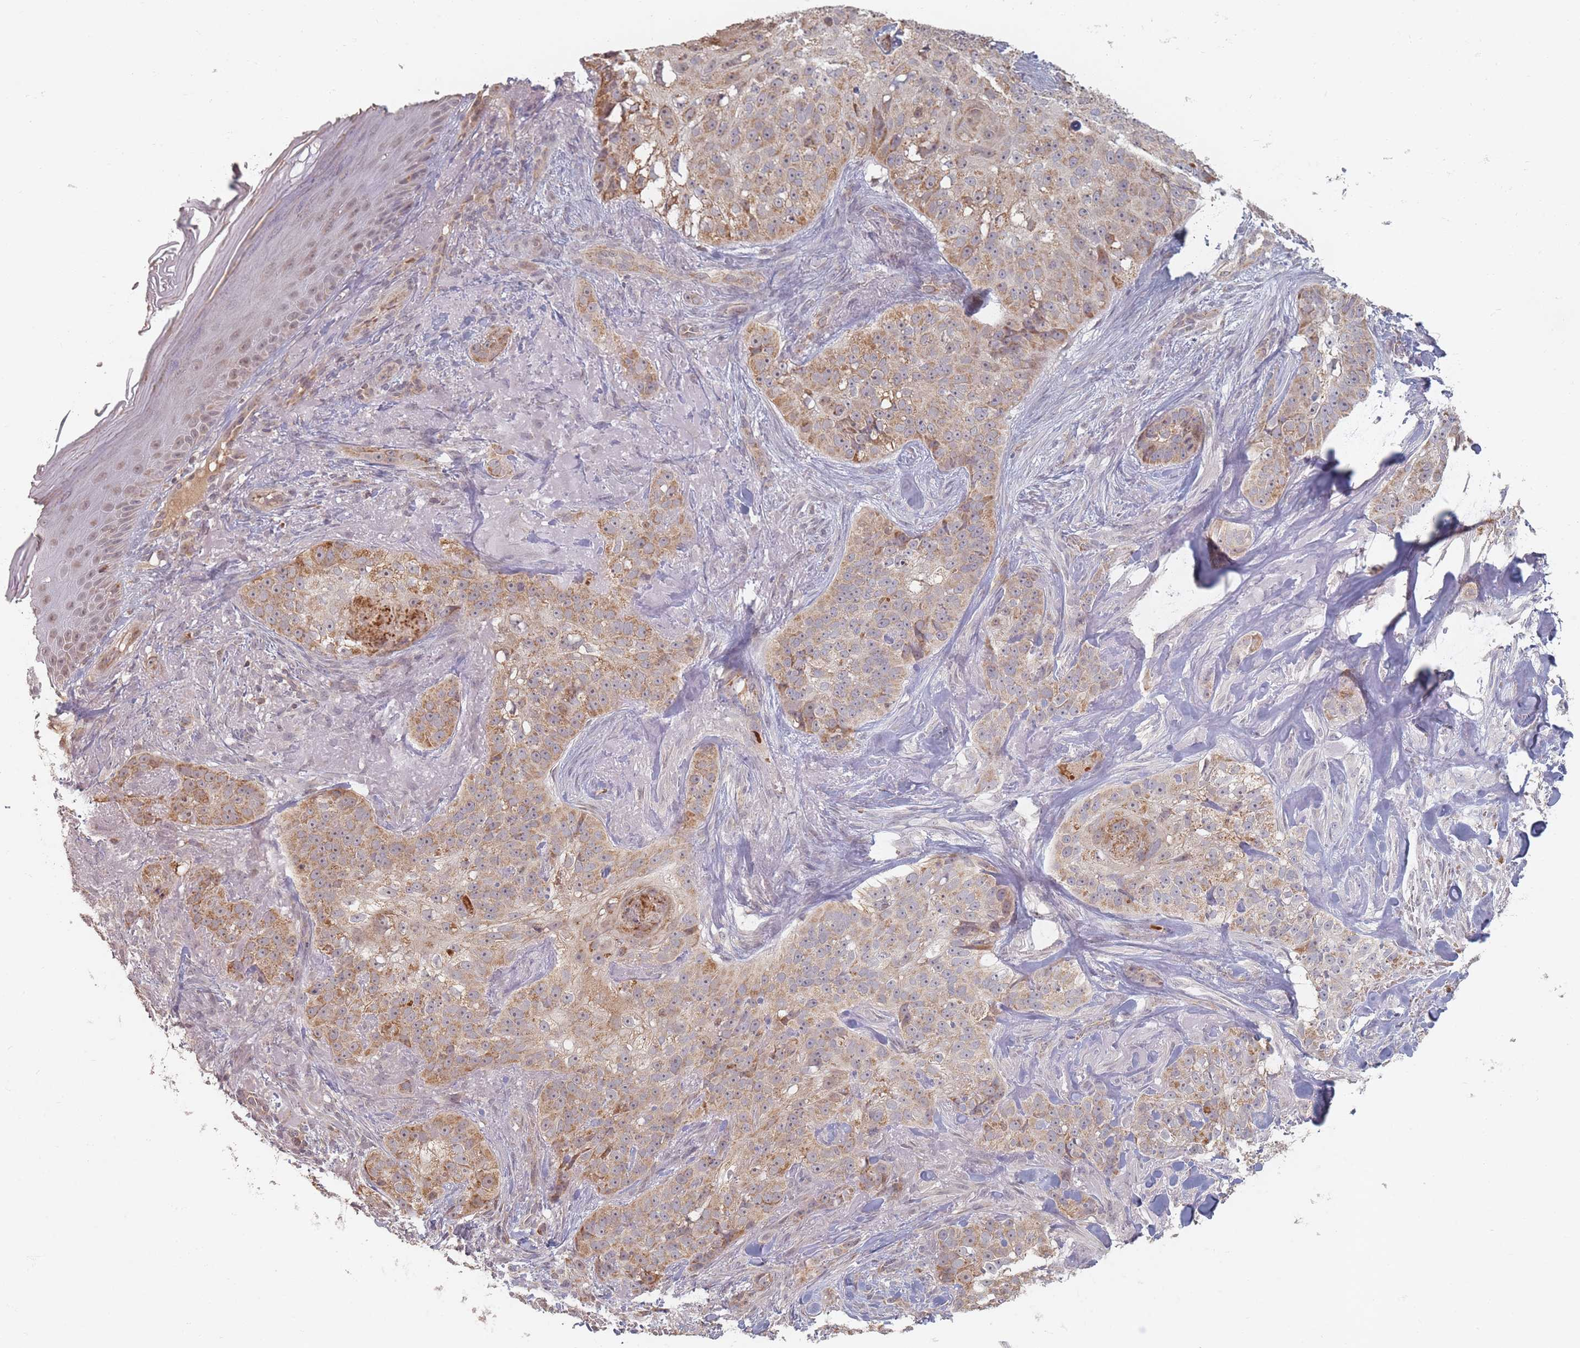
{"staining": {"intensity": "moderate", "quantity": "25%-75%", "location": "cytoplasmic/membranous"}, "tissue": "skin cancer", "cell_type": "Tumor cells", "image_type": "cancer", "snomed": [{"axis": "morphology", "description": "Basal cell carcinoma"}, {"axis": "topography", "description": "Skin"}], "caption": "This image displays immunohistochemistry (IHC) staining of skin basal cell carcinoma, with medium moderate cytoplasmic/membranous staining in about 25%-75% of tumor cells.", "gene": "OR2M4", "patient": {"sex": "female", "age": 92}}